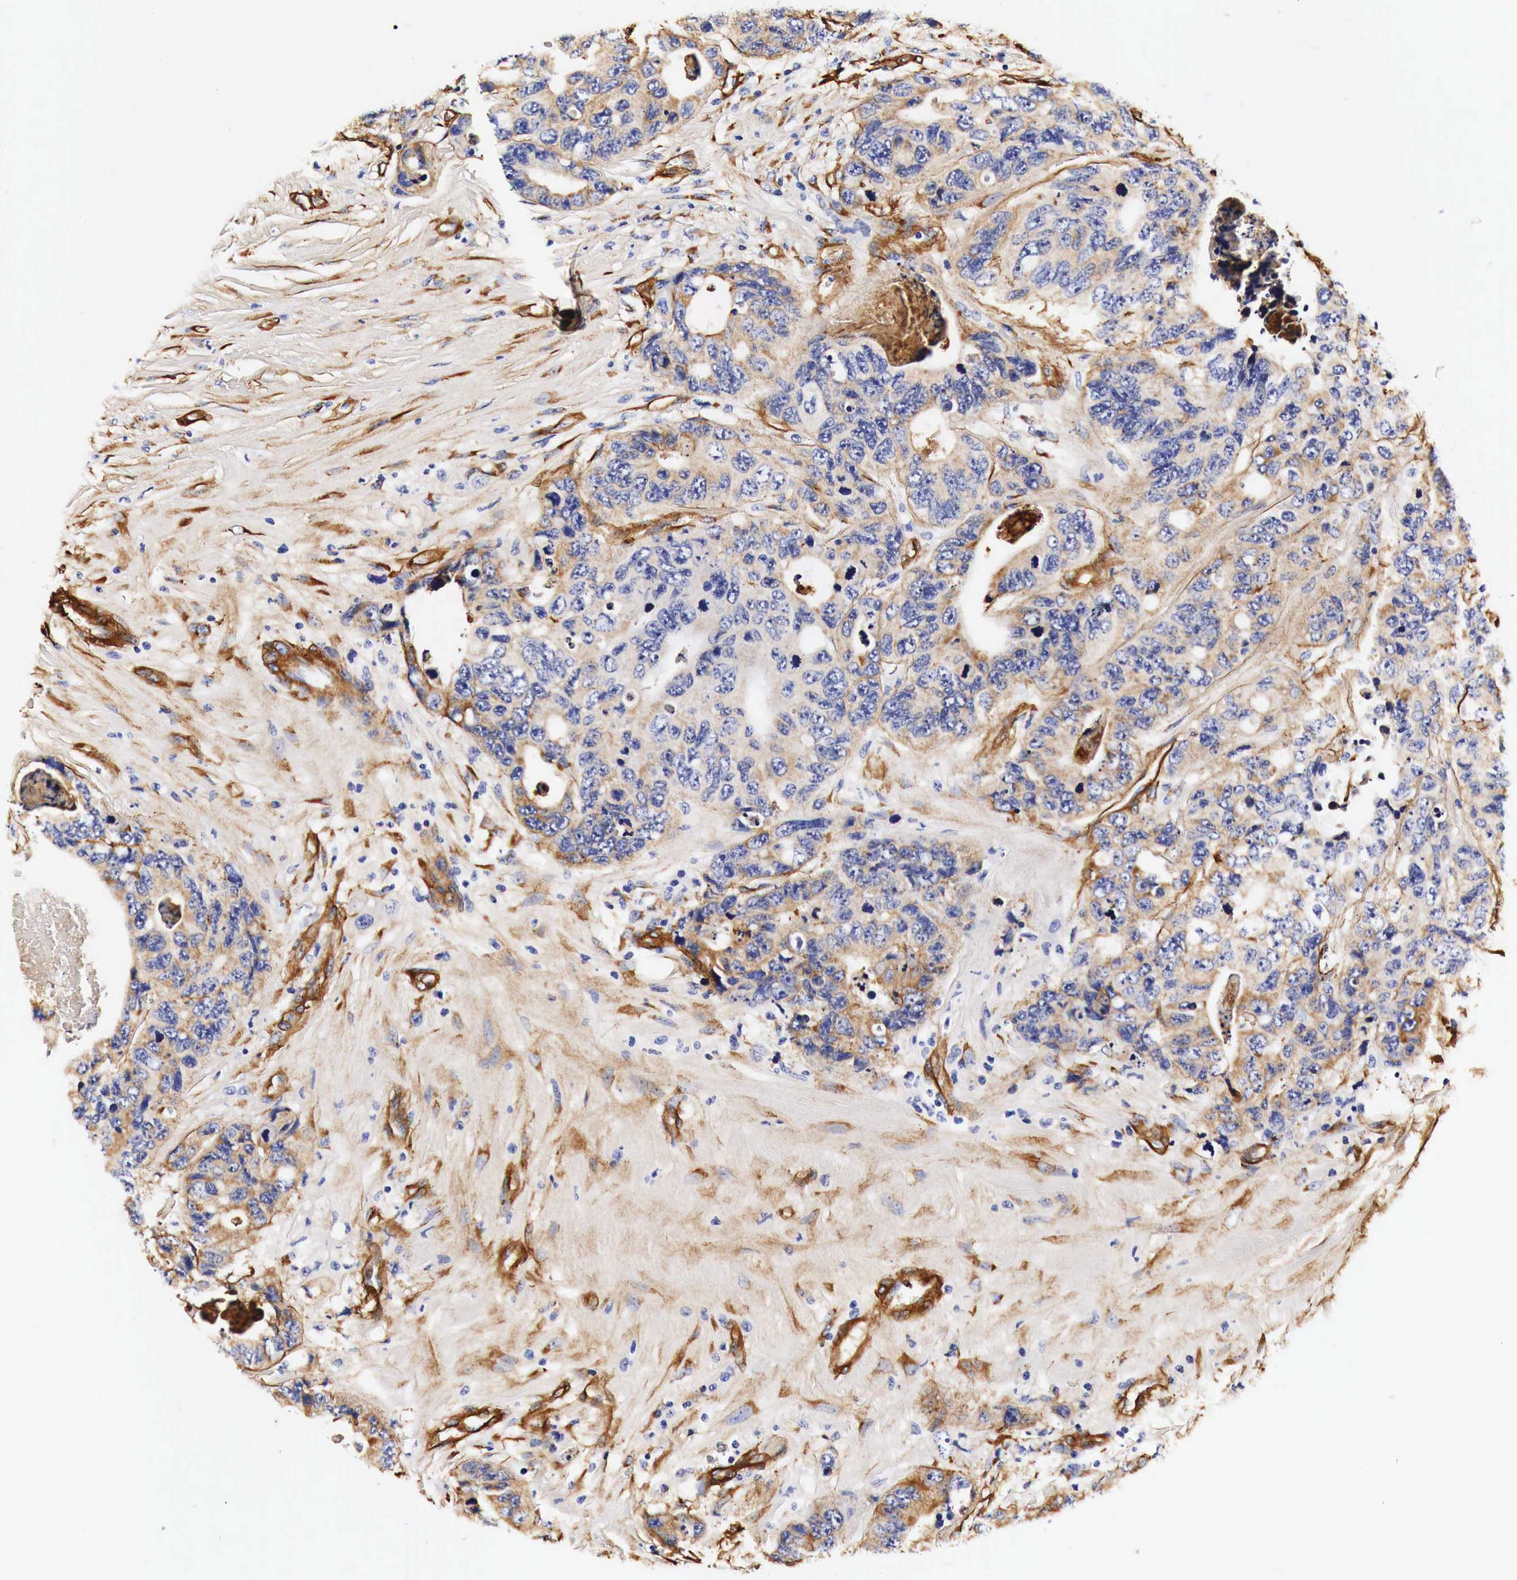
{"staining": {"intensity": "weak", "quantity": "25%-75%", "location": "cytoplasmic/membranous"}, "tissue": "colorectal cancer", "cell_type": "Tumor cells", "image_type": "cancer", "snomed": [{"axis": "morphology", "description": "Adenocarcinoma, NOS"}, {"axis": "topography", "description": "Colon"}], "caption": "Colorectal adenocarcinoma stained with IHC displays weak cytoplasmic/membranous positivity in about 25%-75% of tumor cells.", "gene": "LAMB2", "patient": {"sex": "female", "age": 86}}